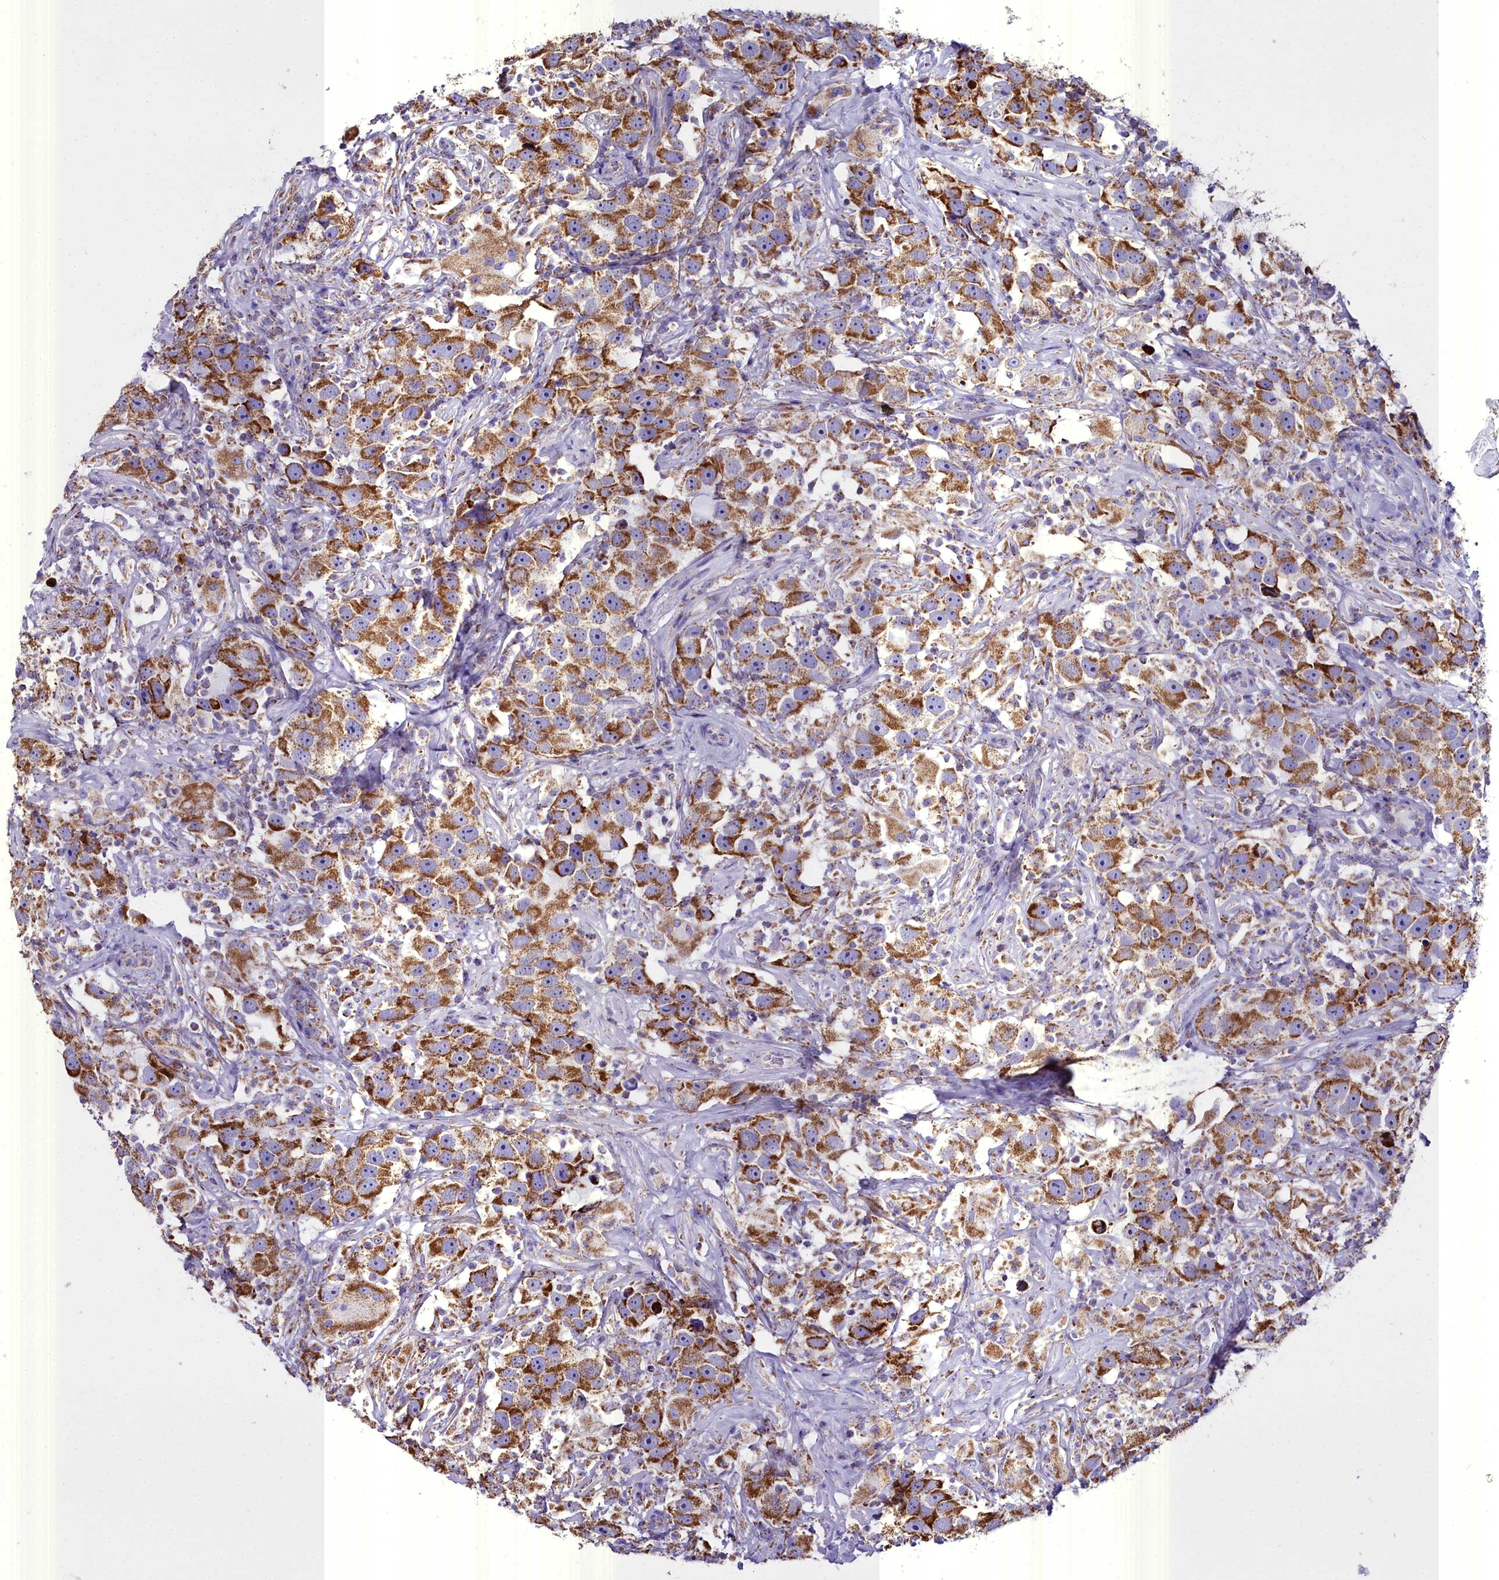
{"staining": {"intensity": "moderate", "quantity": ">75%", "location": "cytoplasmic/membranous"}, "tissue": "testis cancer", "cell_type": "Tumor cells", "image_type": "cancer", "snomed": [{"axis": "morphology", "description": "Seminoma, NOS"}, {"axis": "topography", "description": "Testis"}], "caption": "An image of seminoma (testis) stained for a protein exhibits moderate cytoplasmic/membranous brown staining in tumor cells.", "gene": "WDFY3", "patient": {"sex": "male", "age": 49}}